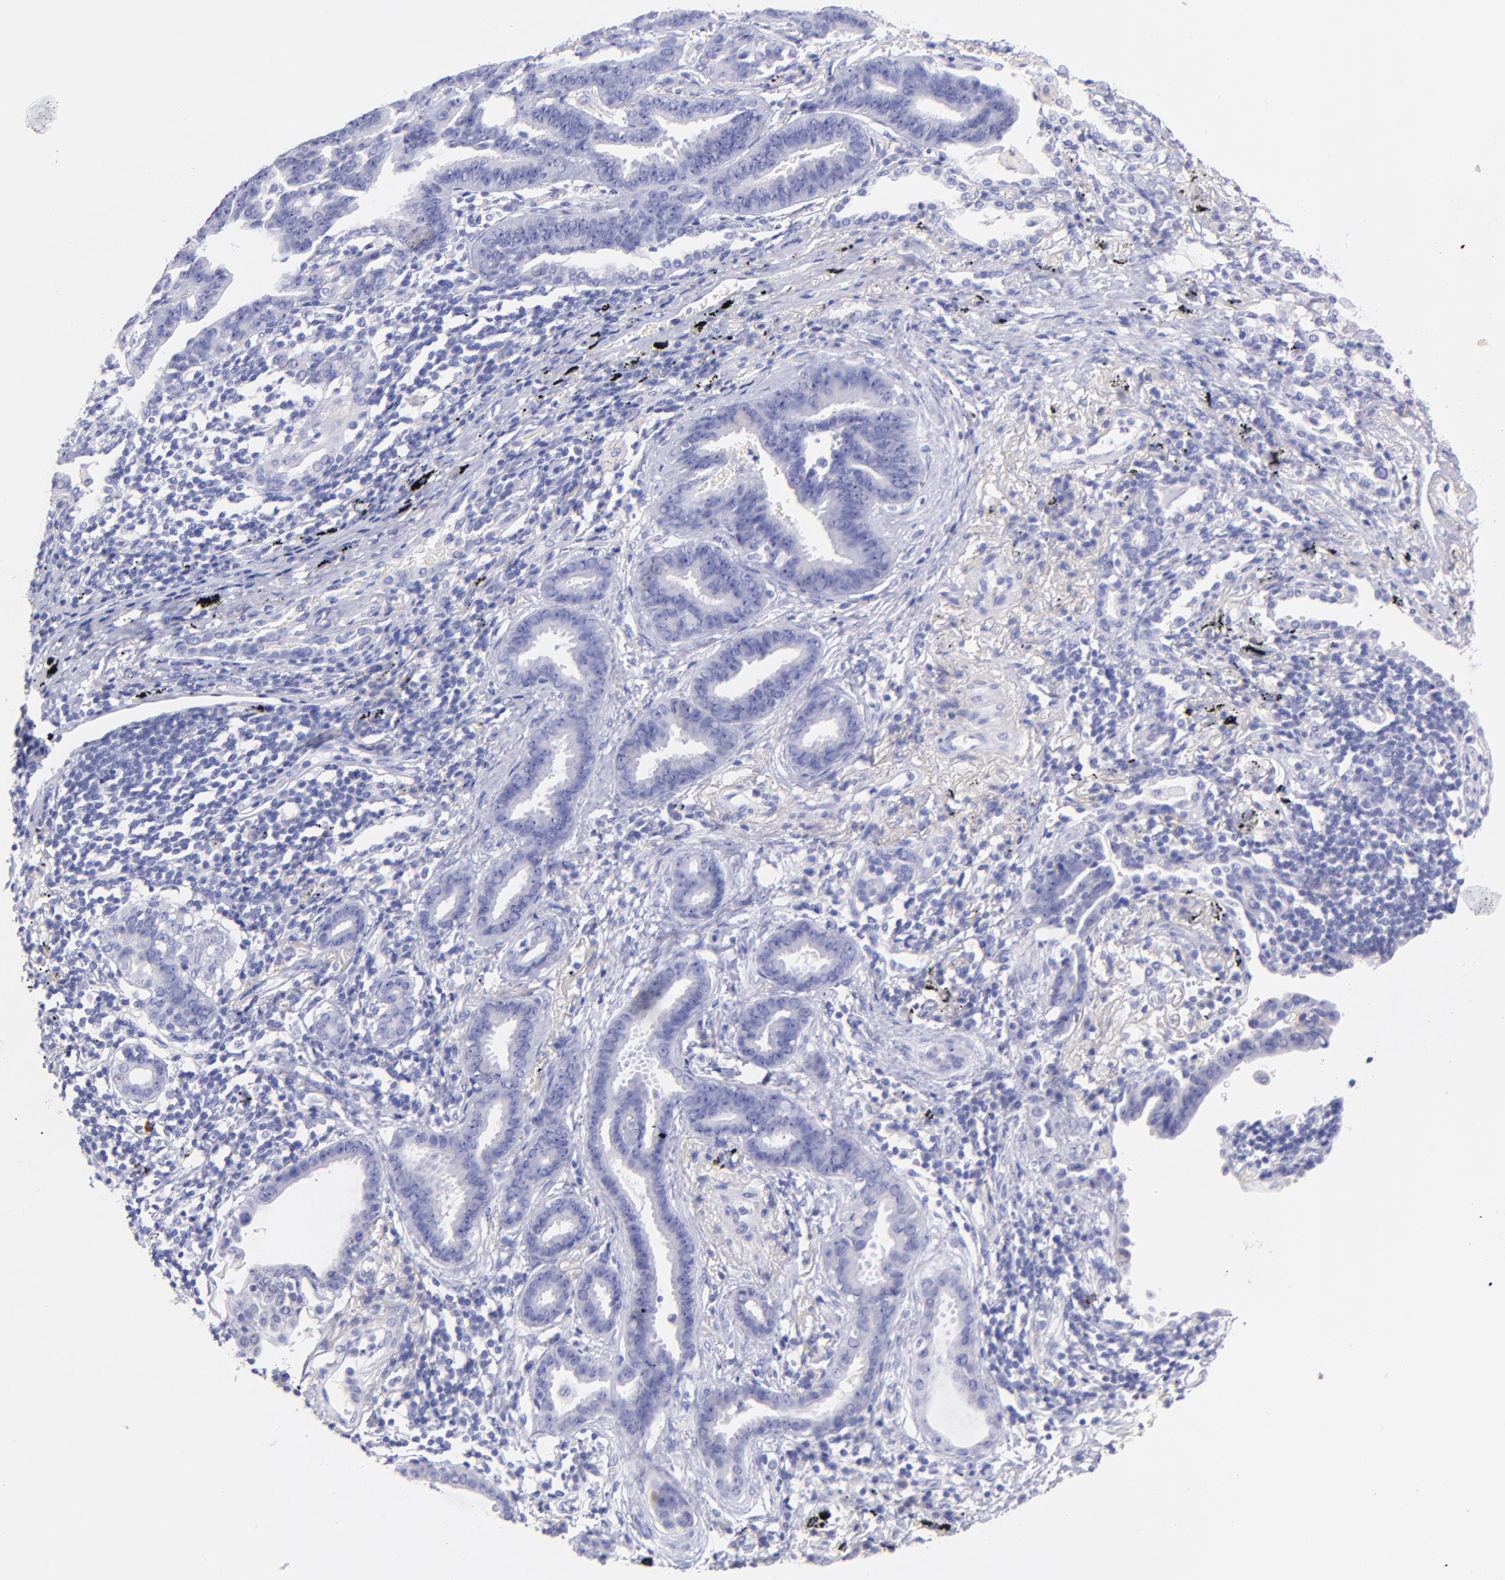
{"staining": {"intensity": "negative", "quantity": "none", "location": "none"}, "tissue": "lung cancer", "cell_type": "Tumor cells", "image_type": "cancer", "snomed": [{"axis": "morphology", "description": "Adenocarcinoma, NOS"}, {"axis": "topography", "description": "Lung"}], "caption": "IHC histopathology image of neoplastic tissue: lung adenocarcinoma stained with DAB (3,3'-diaminobenzidine) shows no significant protein staining in tumor cells.", "gene": "RAB3B", "patient": {"sex": "female", "age": 64}}